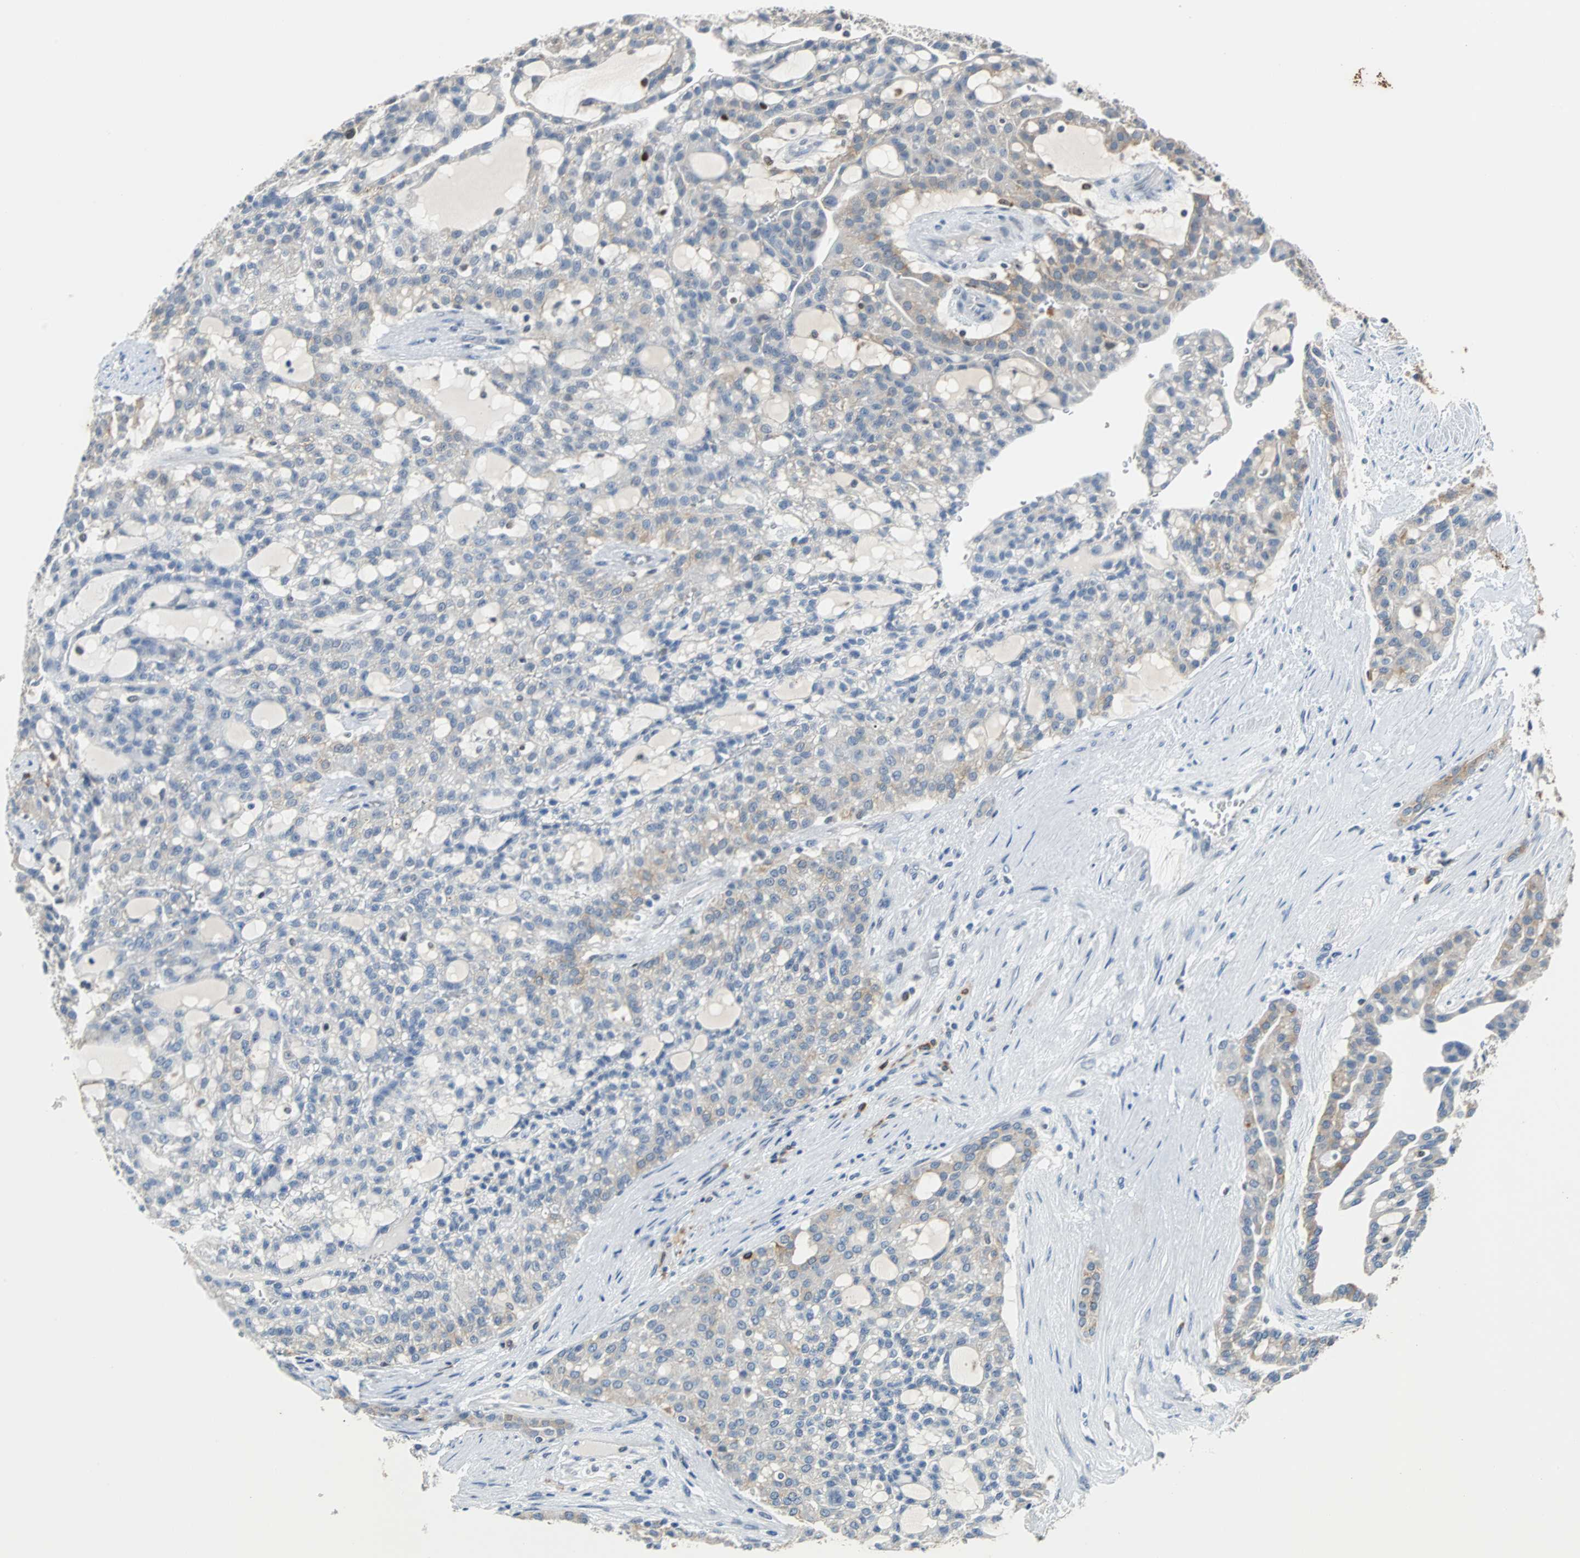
{"staining": {"intensity": "weak", "quantity": "25%-75%", "location": "cytoplasmic/membranous"}, "tissue": "renal cancer", "cell_type": "Tumor cells", "image_type": "cancer", "snomed": [{"axis": "morphology", "description": "Adenocarcinoma, NOS"}, {"axis": "topography", "description": "Kidney"}], "caption": "Weak cytoplasmic/membranous staining is present in about 25%-75% of tumor cells in renal cancer (adenocarcinoma).", "gene": "HLX", "patient": {"sex": "male", "age": 63}}